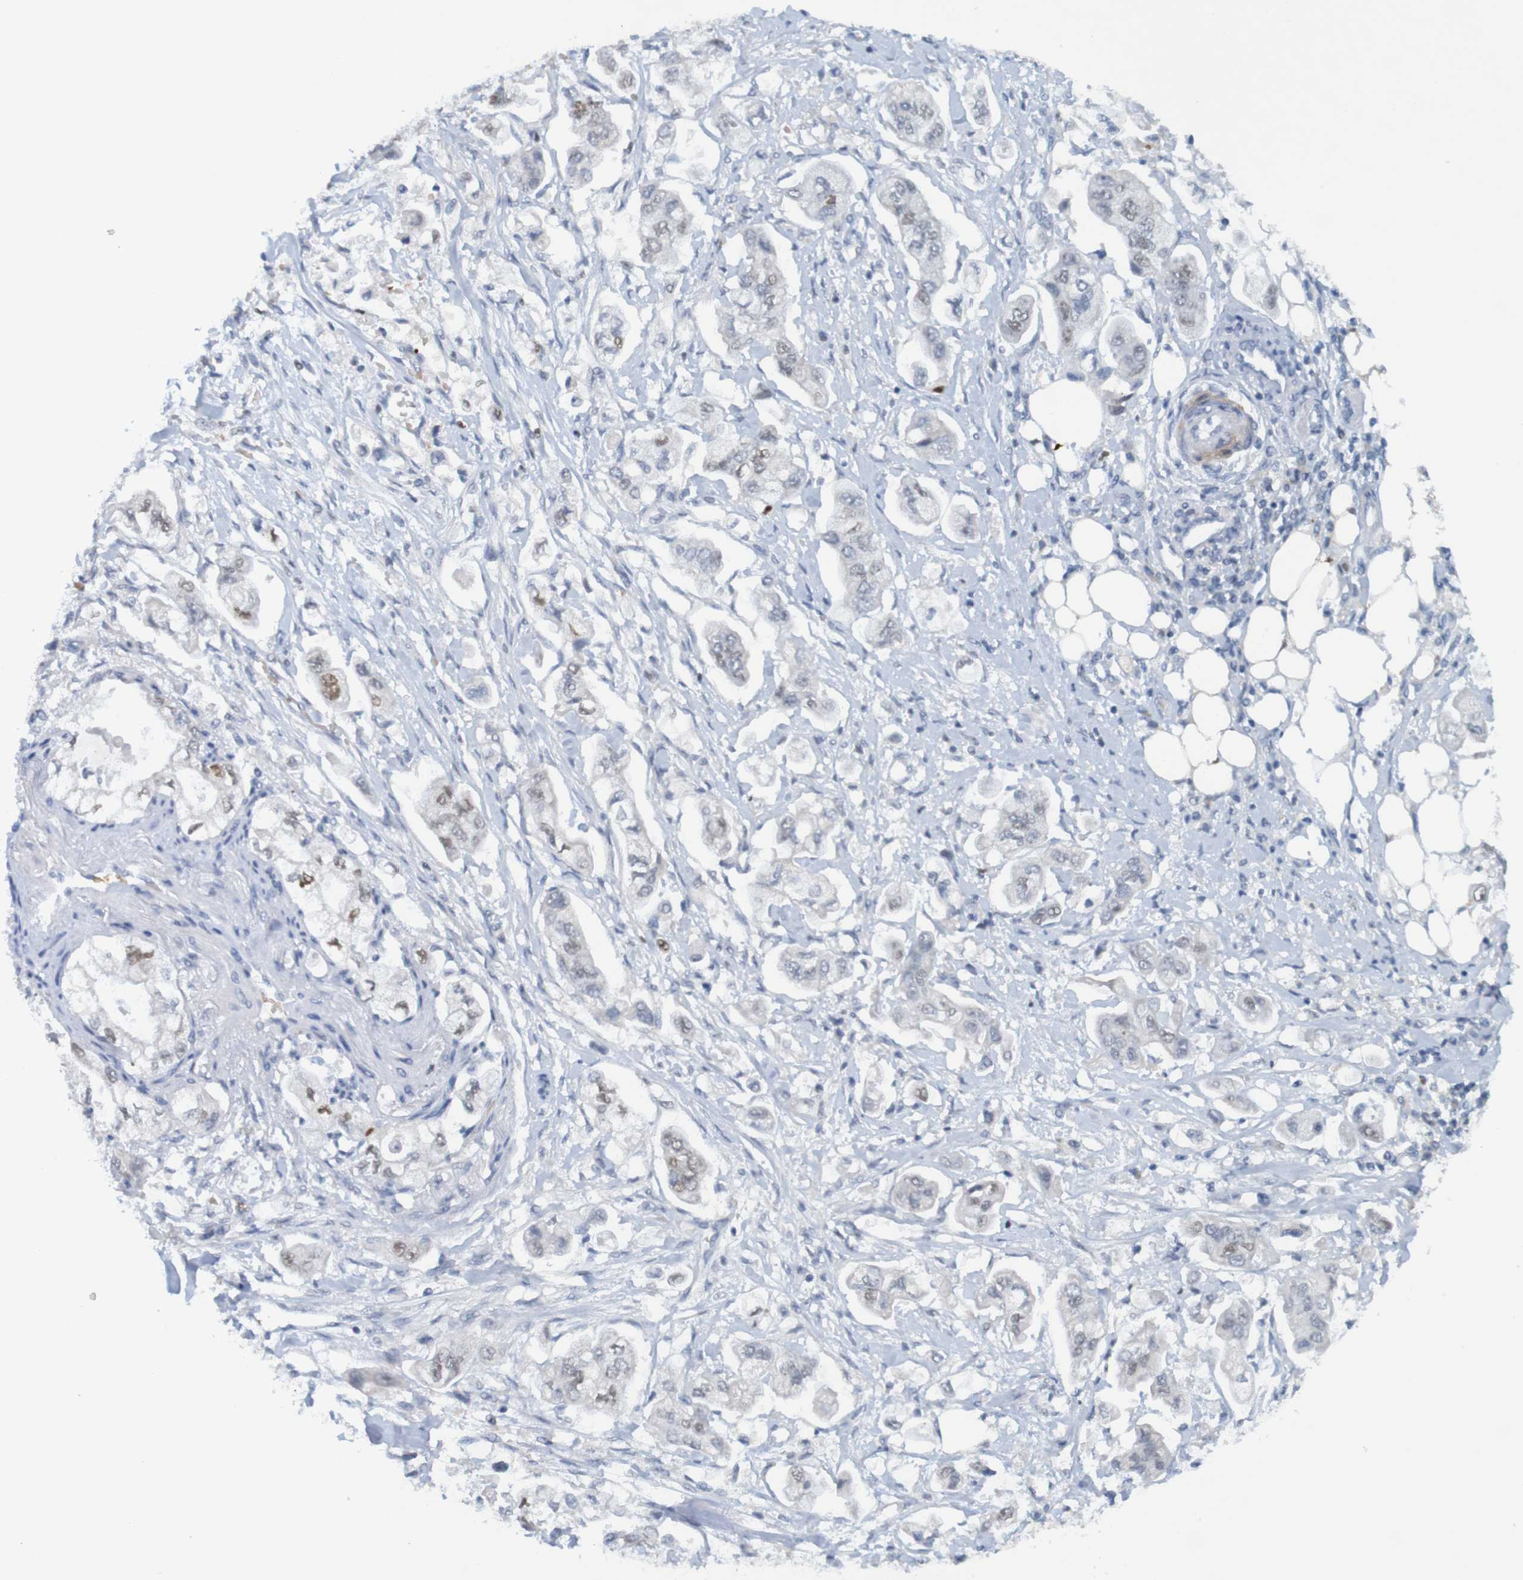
{"staining": {"intensity": "negative", "quantity": "none", "location": "none"}, "tissue": "stomach cancer", "cell_type": "Tumor cells", "image_type": "cancer", "snomed": [{"axis": "morphology", "description": "Adenocarcinoma, NOS"}, {"axis": "topography", "description": "Stomach"}], "caption": "The photomicrograph displays no significant staining in tumor cells of stomach cancer (adenocarcinoma).", "gene": "USP36", "patient": {"sex": "male", "age": 62}}